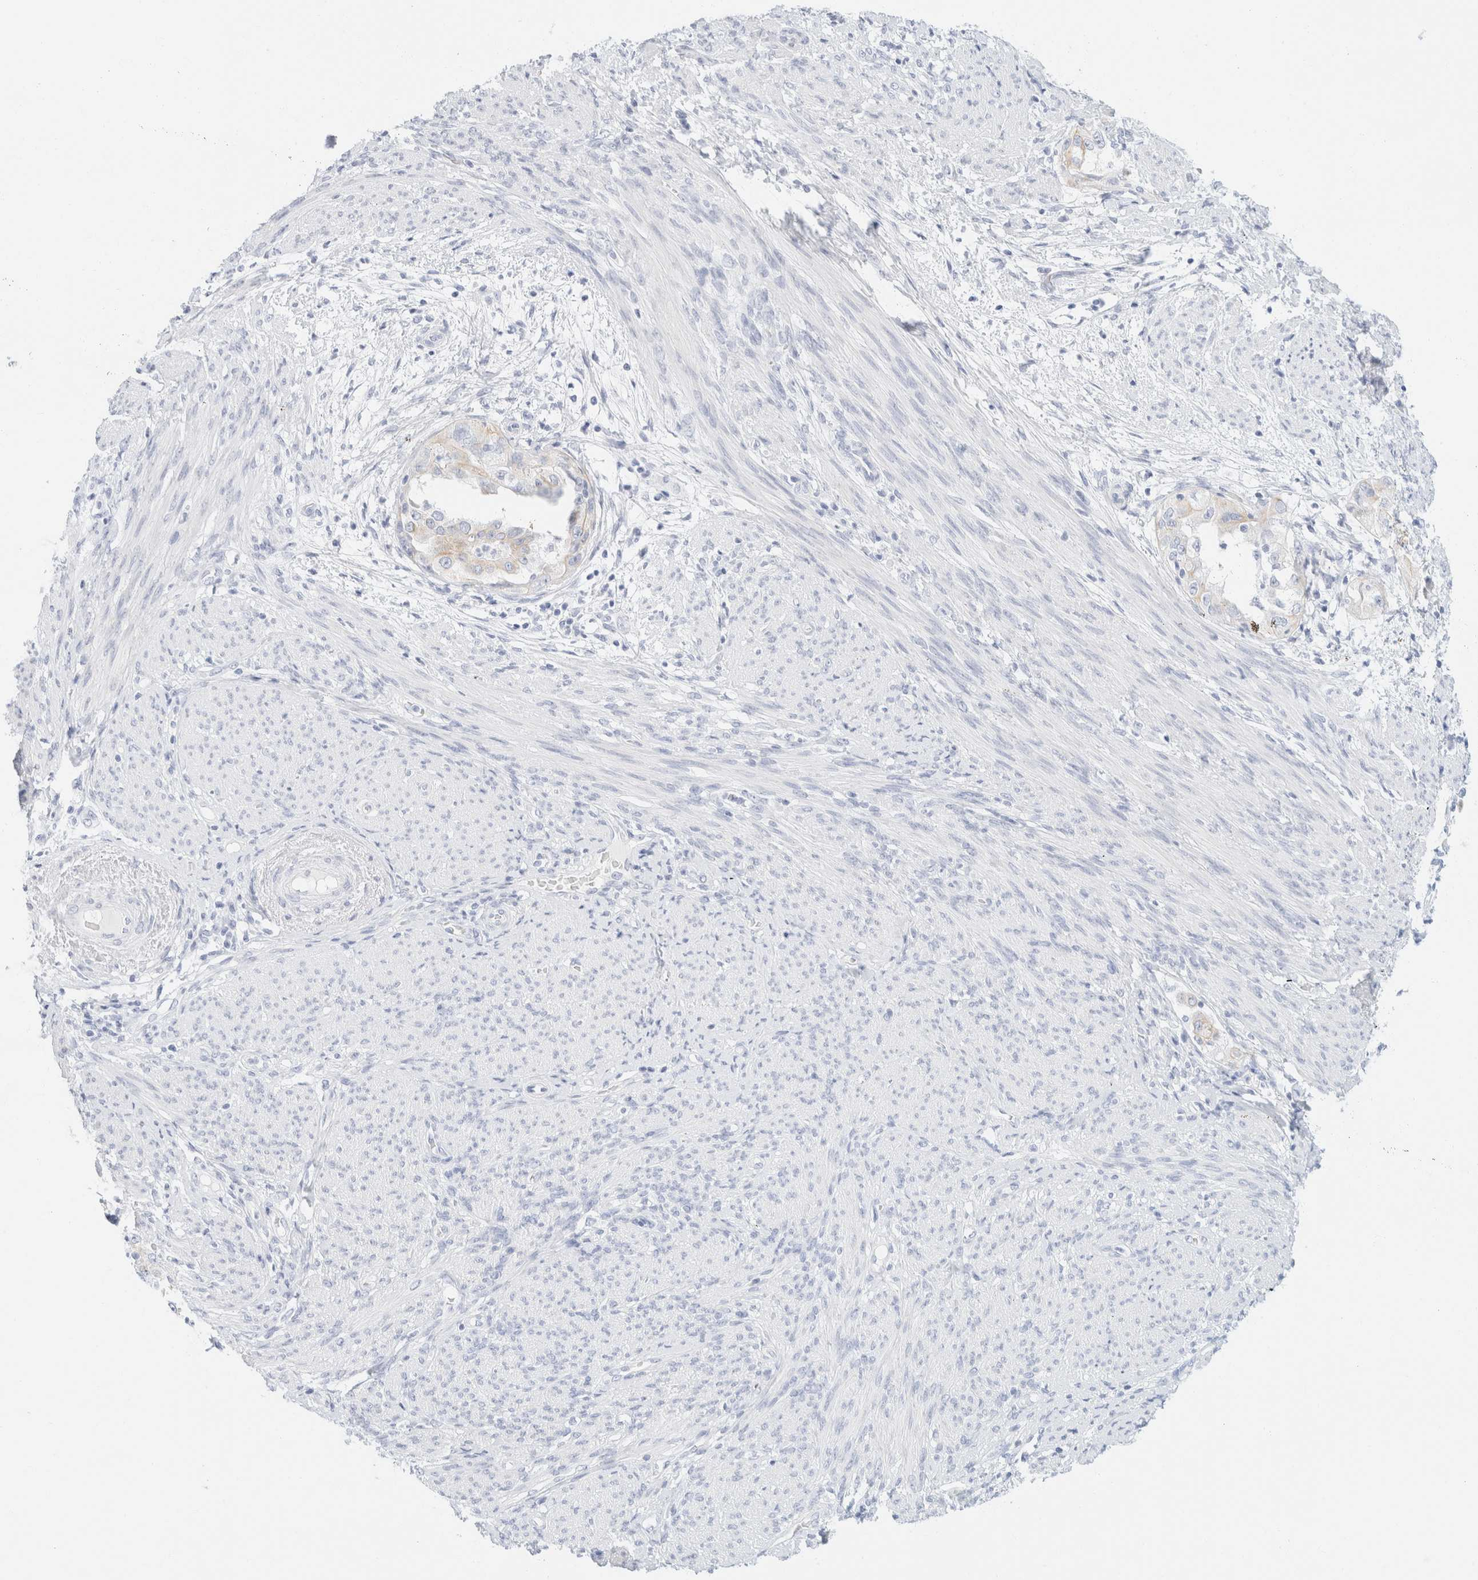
{"staining": {"intensity": "negative", "quantity": "none", "location": "none"}, "tissue": "endometrial cancer", "cell_type": "Tumor cells", "image_type": "cancer", "snomed": [{"axis": "morphology", "description": "Adenocarcinoma, NOS"}, {"axis": "topography", "description": "Endometrium"}], "caption": "Immunohistochemistry (IHC) micrograph of neoplastic tissue: endometrial cancer (adenocarcinoma) stained with DAB reveals no significant protein positivity in tumor cells.", "gene": "KRT20", "patient": {"sex": "female", "age": 85}}